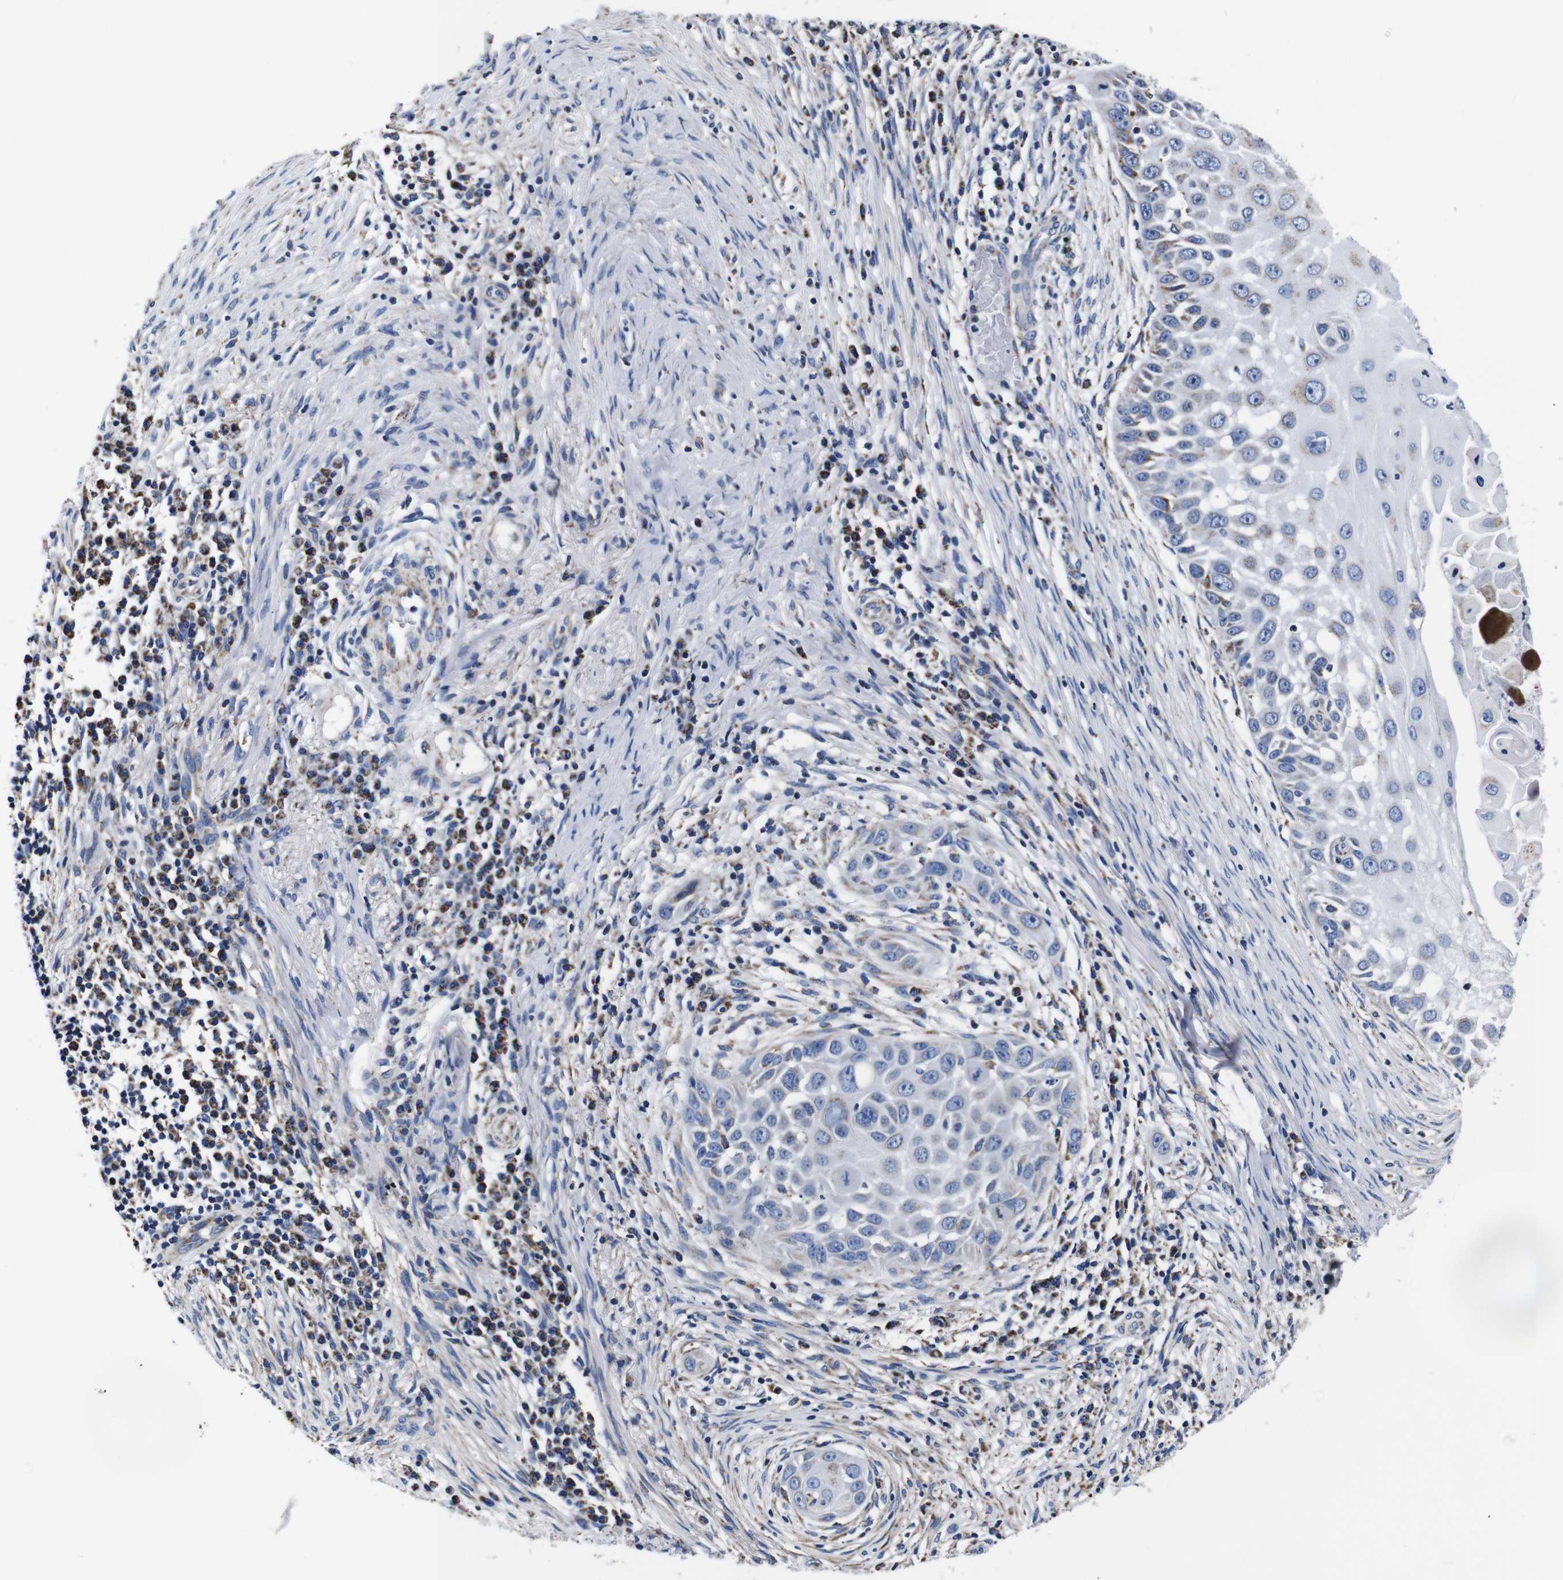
{"staining": {"intensity": "weak", "quantity": "<25%", "location": "cytoplasmic/membranous"}, "tissue": "skin cancer", "cell_type": "Tumor cells", "image_type": "cancer", "snomed": [{"axis": "morphology", "description": "Squamous cell carcinoma, NOS"}, {"axis": "topography", "description": "Skin"}], "caption": "Immunohistochemical staining of skin cancer demonstrates no significant positivity in tumor cells.", "gene": "FKBP9", "patient": {"sex": "female", "age": 44}}